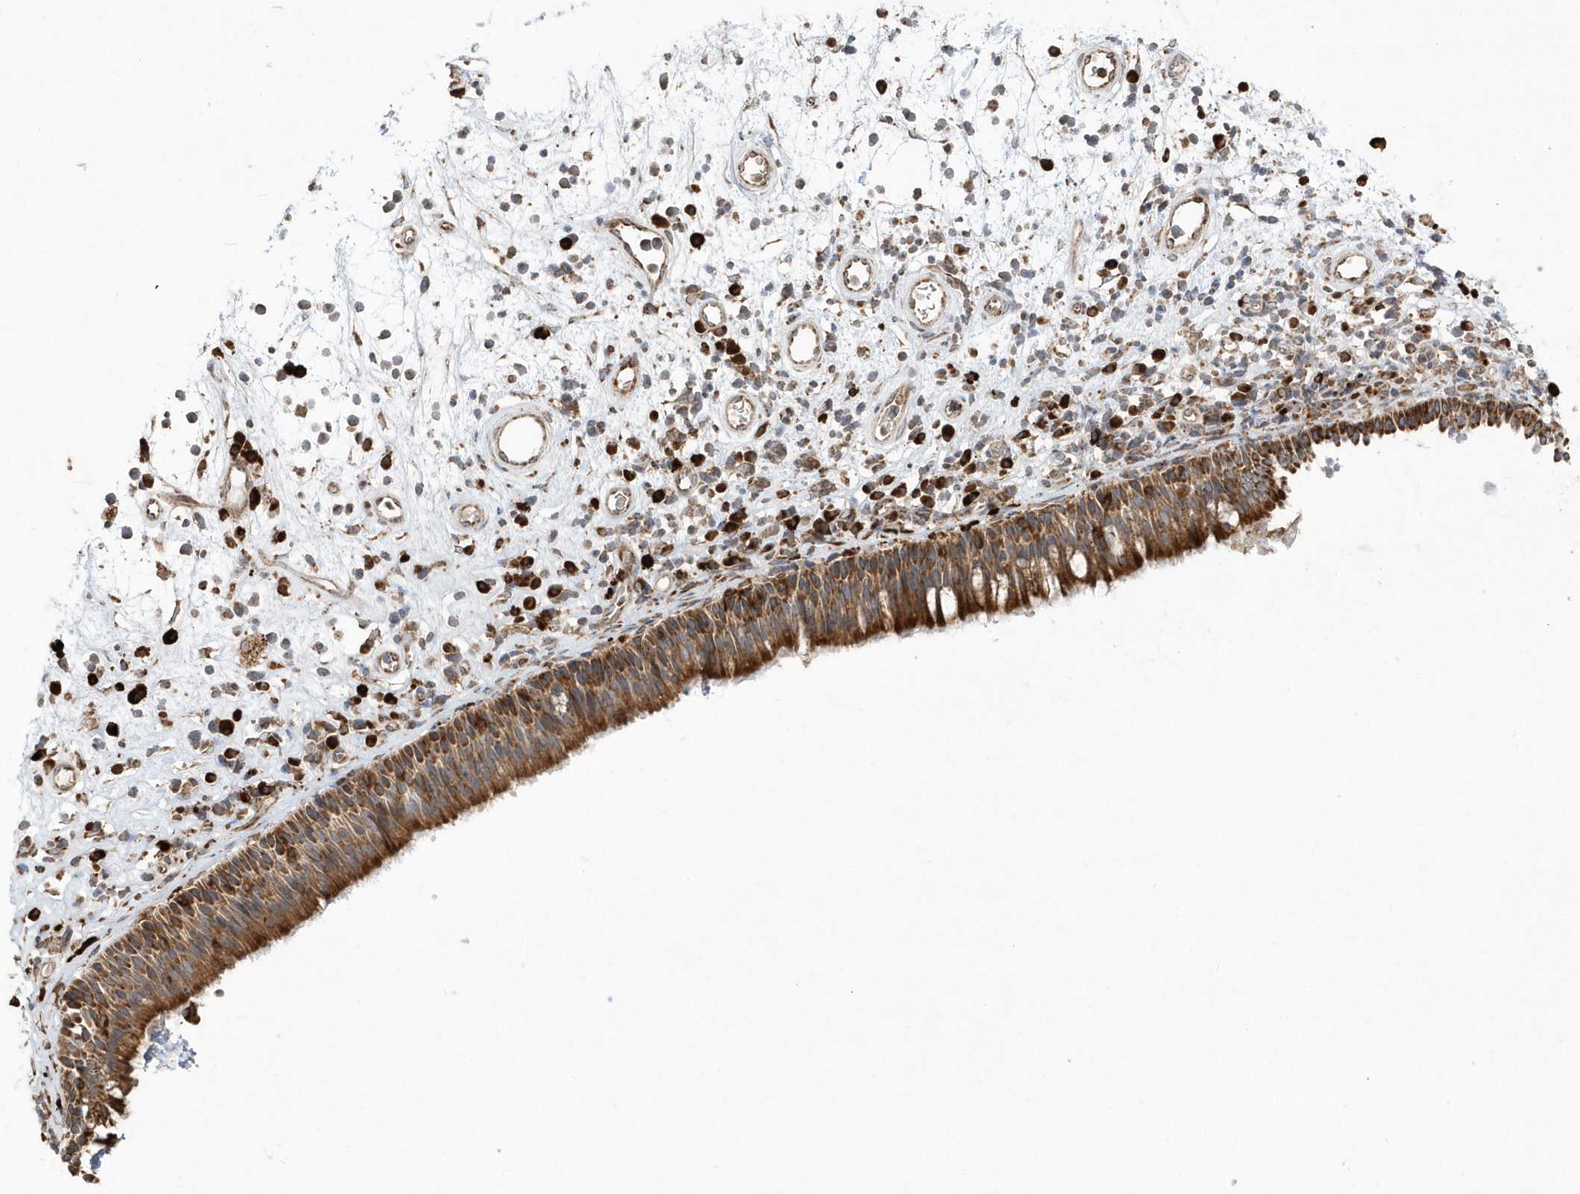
{"staining": {"intensity": "strong", "quantity": ">75%", "location": "cytoplasmic/membranous"}, "tissue": "nasopharynx", "cell_type": "Respiratory epithelial cells", "image_type": "normal", "snomed": [{"axis": "morphology", "description": "Normal tissue, NOS"}, {"axis": "morphology", "description": "Inflammation, NOS"}, {"axis": "morphology", "description": "Malignant melanoma, Metastatic site"}, {"axis": "topography", "description": "Nasopharynx"}], "caption": "DAB (3,3'-diaminobenzidine) immunohistochemical staining of benign nasopharynx demonstrates strong cytoplasmic/membranous protein positivity in approximately >75% of respiratory epithelial cells.", "gene": "SH3BP2", "patient": {"sex": "male", "age": 70}}